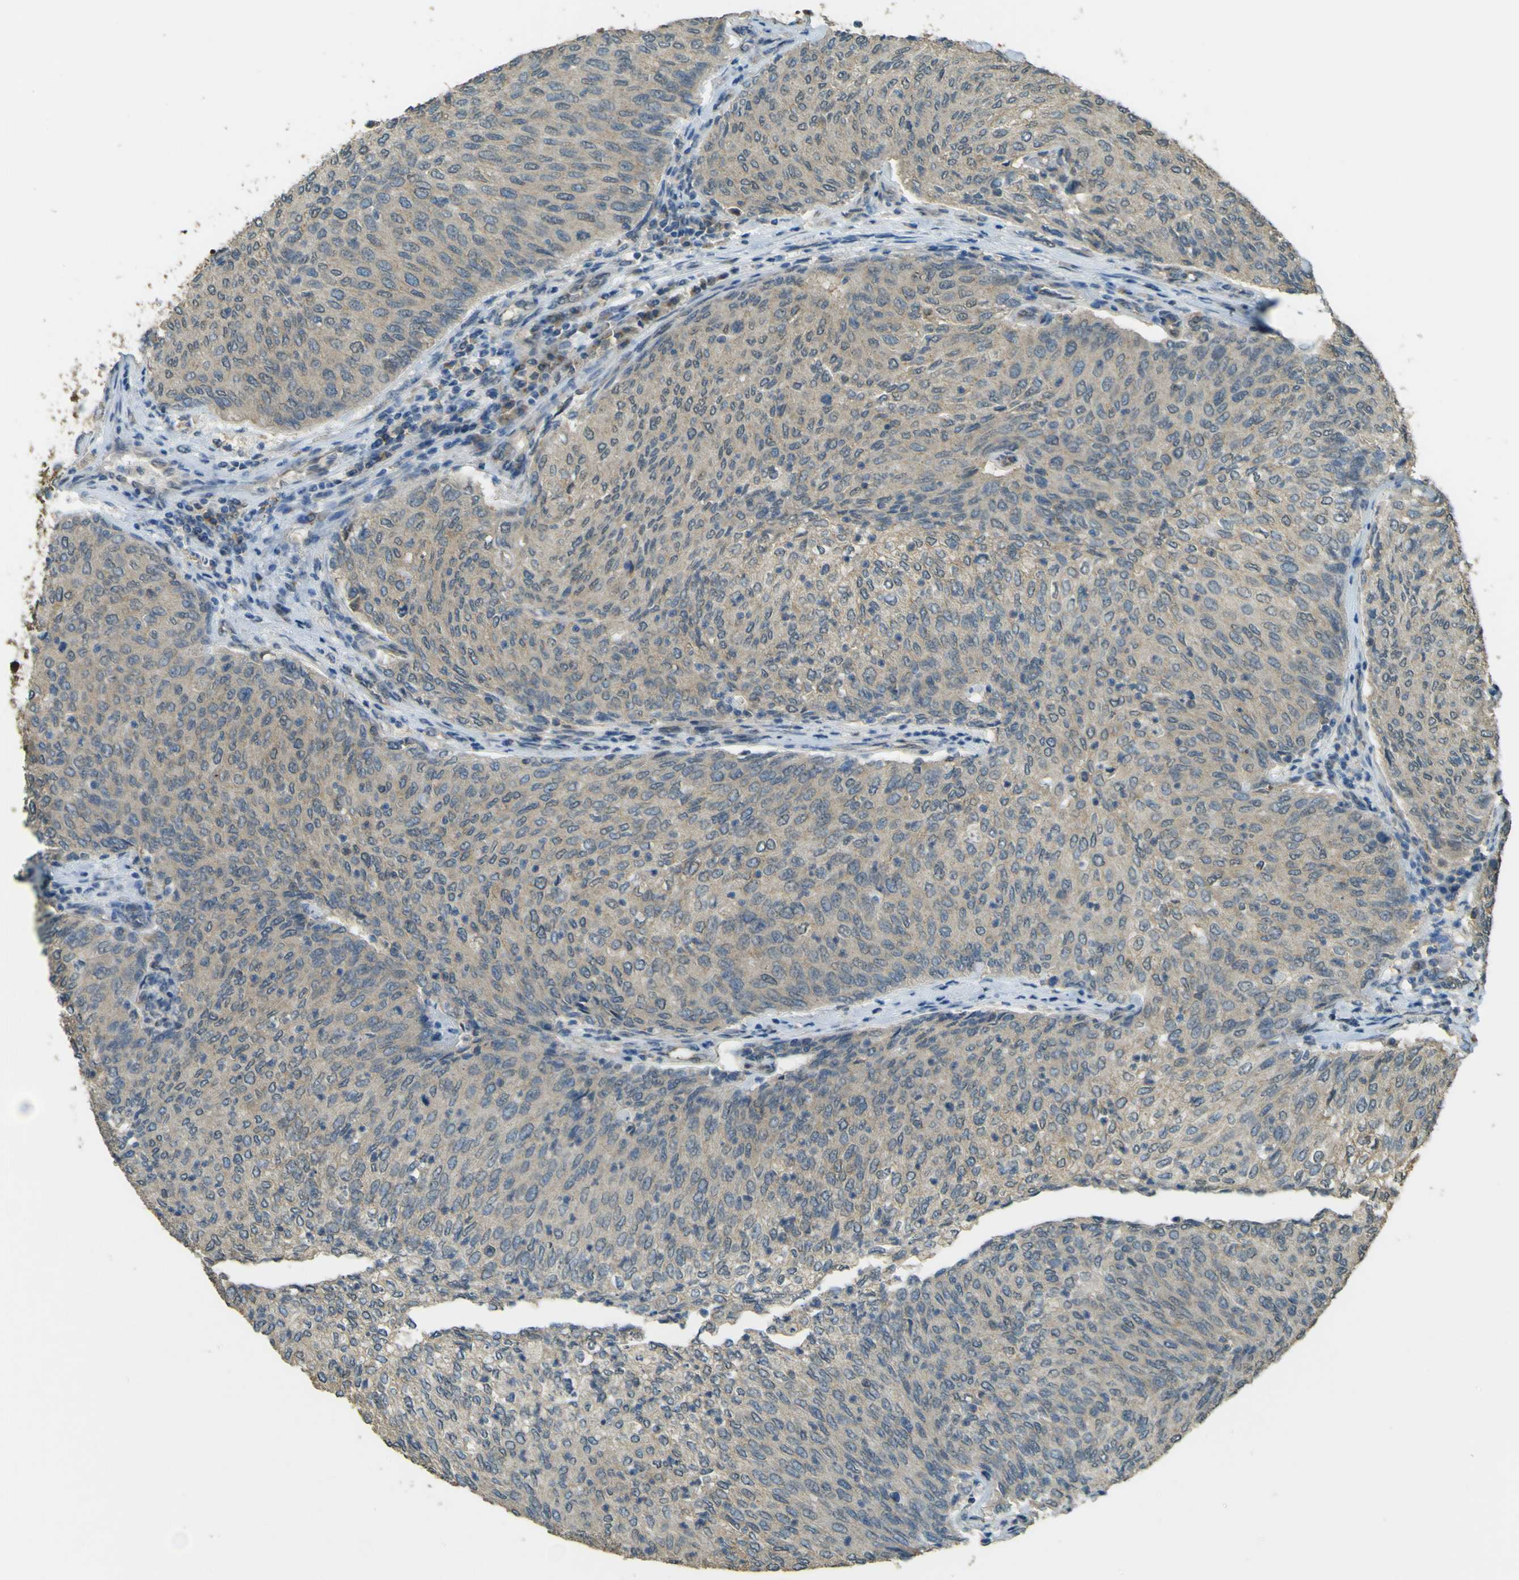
{"staining": {"intensity": "weak", "quantity": ">75%", "location": "cytoplasmic/membranous"}, "tissue": "urothelial cancer", "cell_type": "Tumor cells", "image_type": "cancer", "snomed": [{"axis": "morphology", "description": "Urothelial carcinoma, Low grade"}, {"axis": "topography", "description": "Urinary bladder"}], "caption": "IHC image of human urothelial cancer stained for a protein (brown), which shows low levels of weak cytoplasmic/membranous expression in about >75% of tumor cells.", "gene": "GOLGA1", "patient": {"sex": "female", "age": 79}}